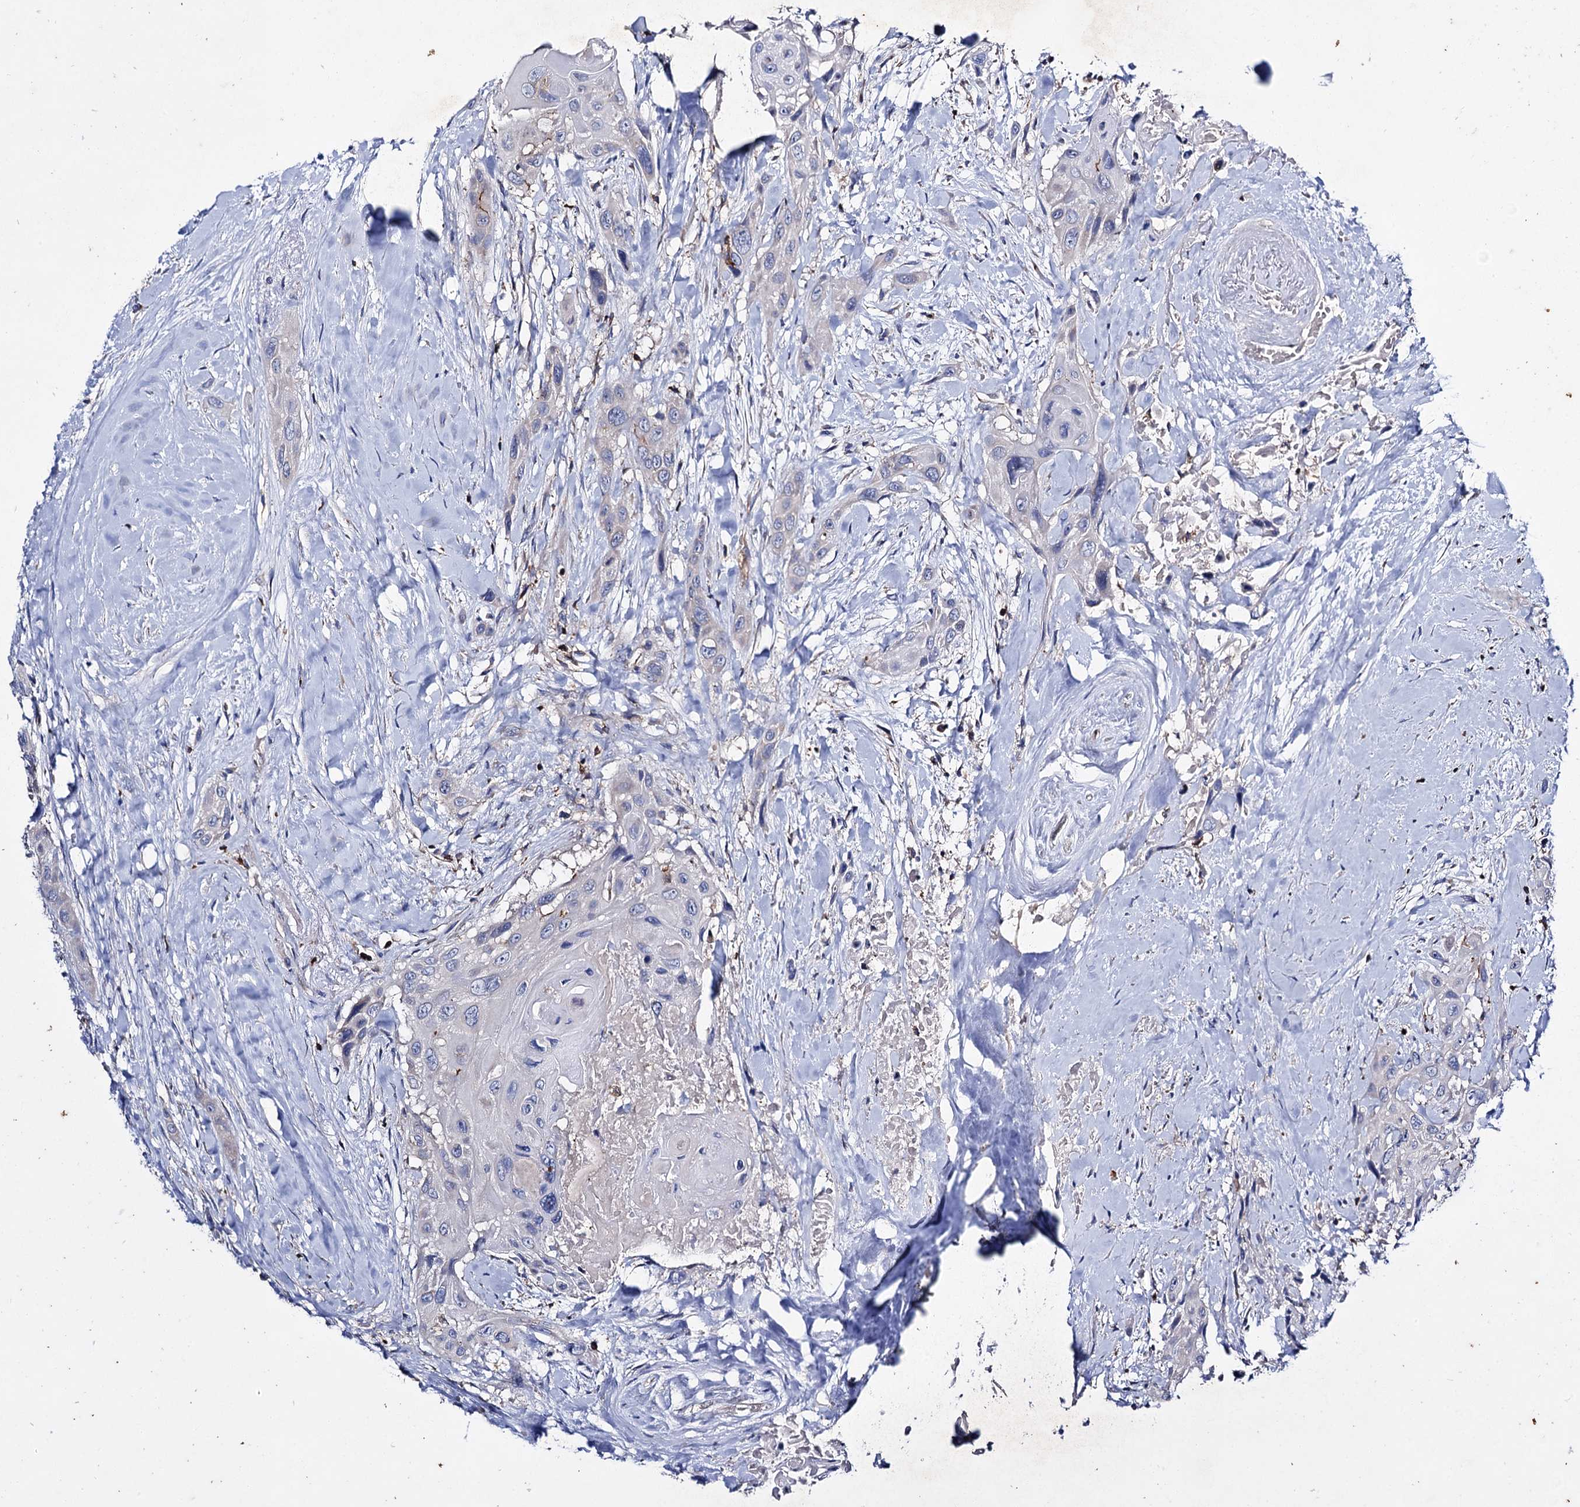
{"staining": {"intensity": "moderate", "quantity": "<25%", "location": "cytoplasmic/membranous"}, "tissue": "head and neck cancer", "cell_type": "Tumor cells", "image_type": "cancer", "snomed": [{"axis": "morphology", "description": "Squamous cell carcinoma, NOS"}, {"axis": "topography", "description": "Head-Neck"}], "caption": "Immunohistochemistry (IHC) of squamous cell carcinoma (head and neck) reveals low levels of moderate cytoplasmic/membranous staining in about <25% of tumor cells.", "gene": "UBASH3B", "patient": {"sex": "male", "age": 81}}